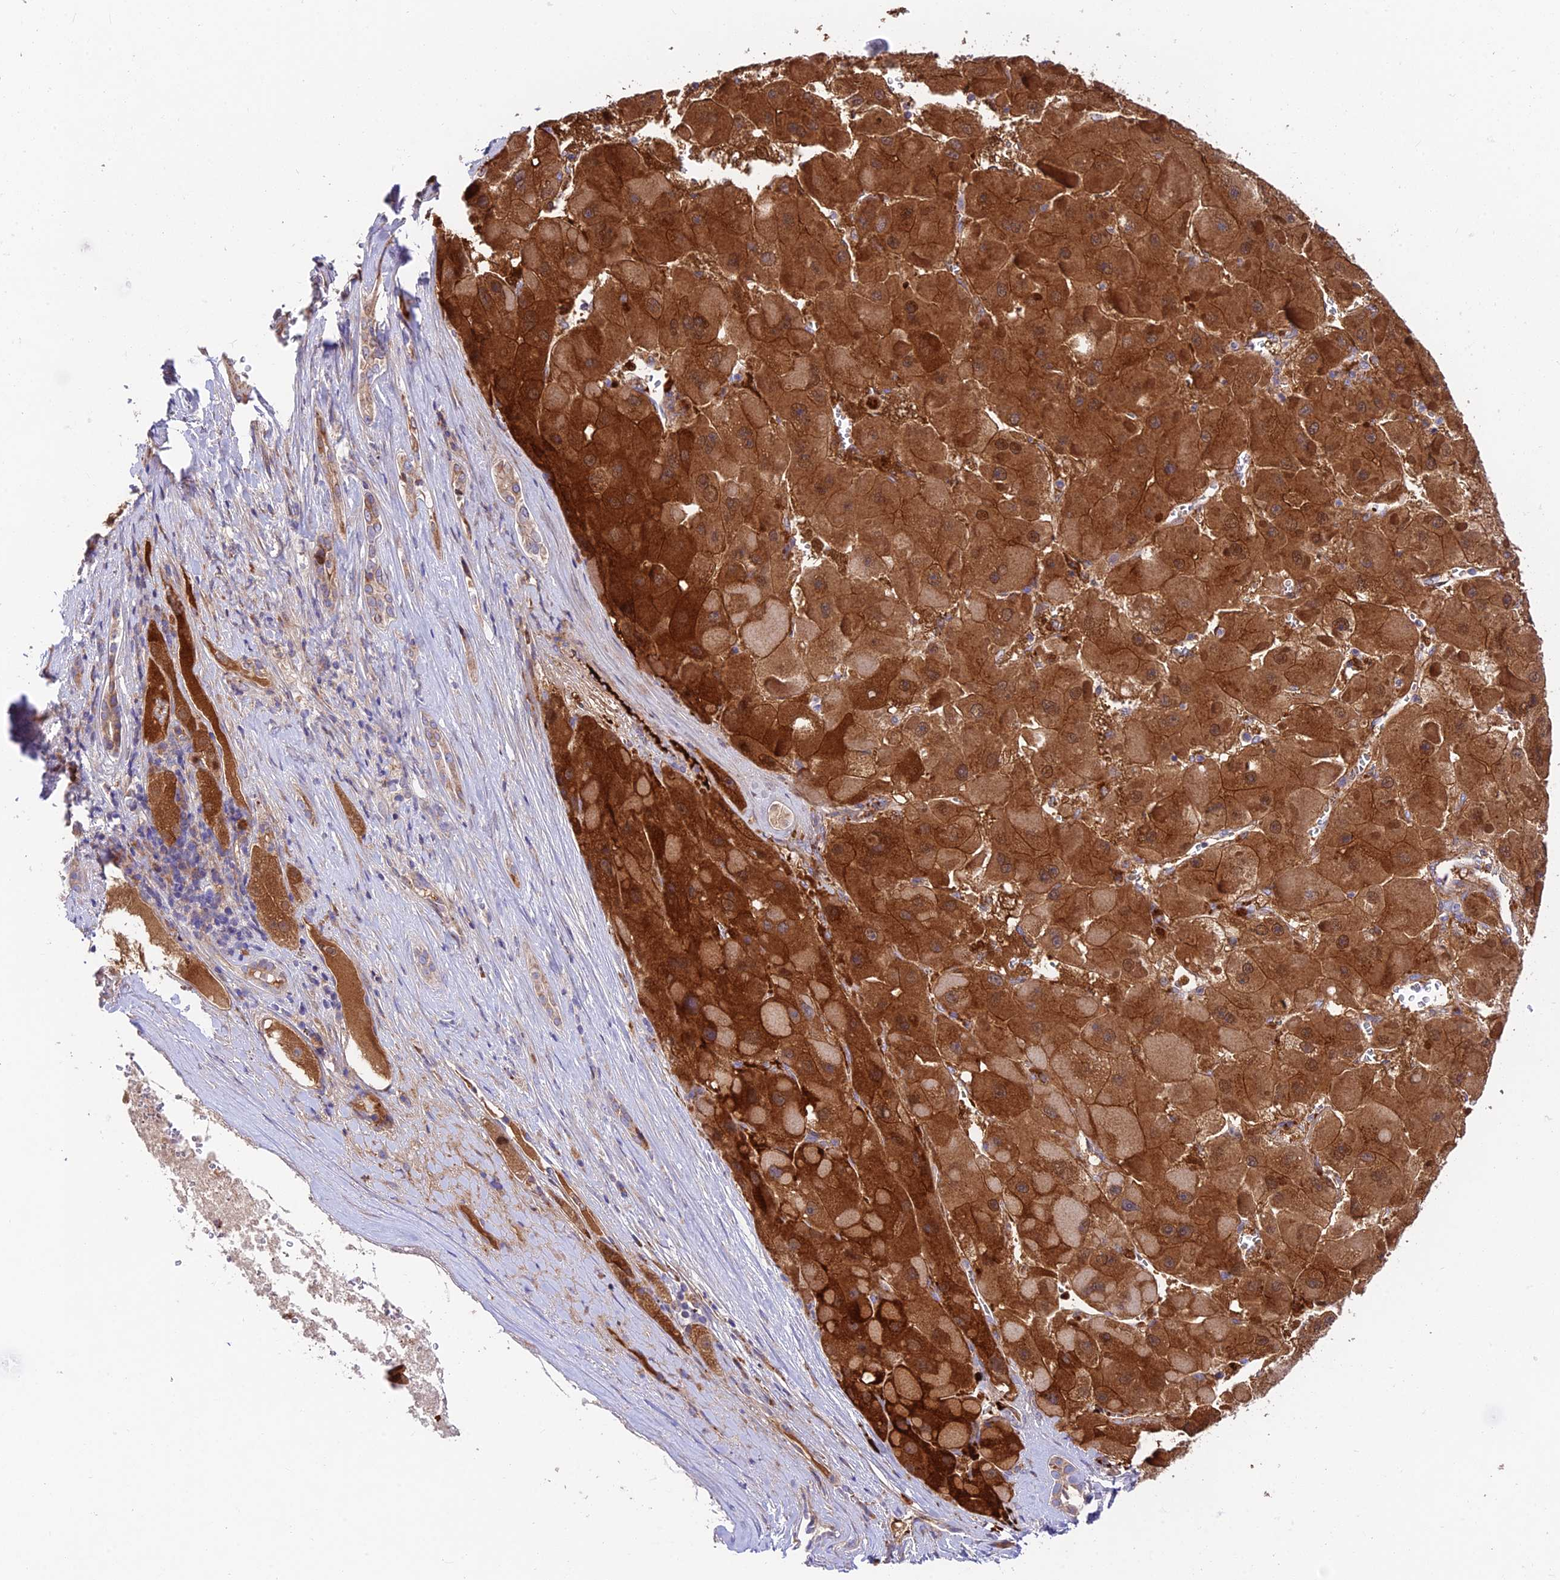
{"staining": {"intensity": "strong", "quantity": ">75%", "location": "cytoplasmic/membranous"}, "tissue": "liver cancer", "cell_type": "Tumor cells", "image_type": "cancer", "snomed": [{"axis": "morphology", "description": "Carcinoma, Hepatocellular, NOS"}, {"axis": "topography", "description": "Liver"}], "caption": "Liver hepatocellular carcinoma stained with a brown dye reveals strong cytoplasmic/membranous positive staining in approximately >75% of tumor cells.", "gene": "FUOM", "patient": {"sex": "female", "age": 73}}